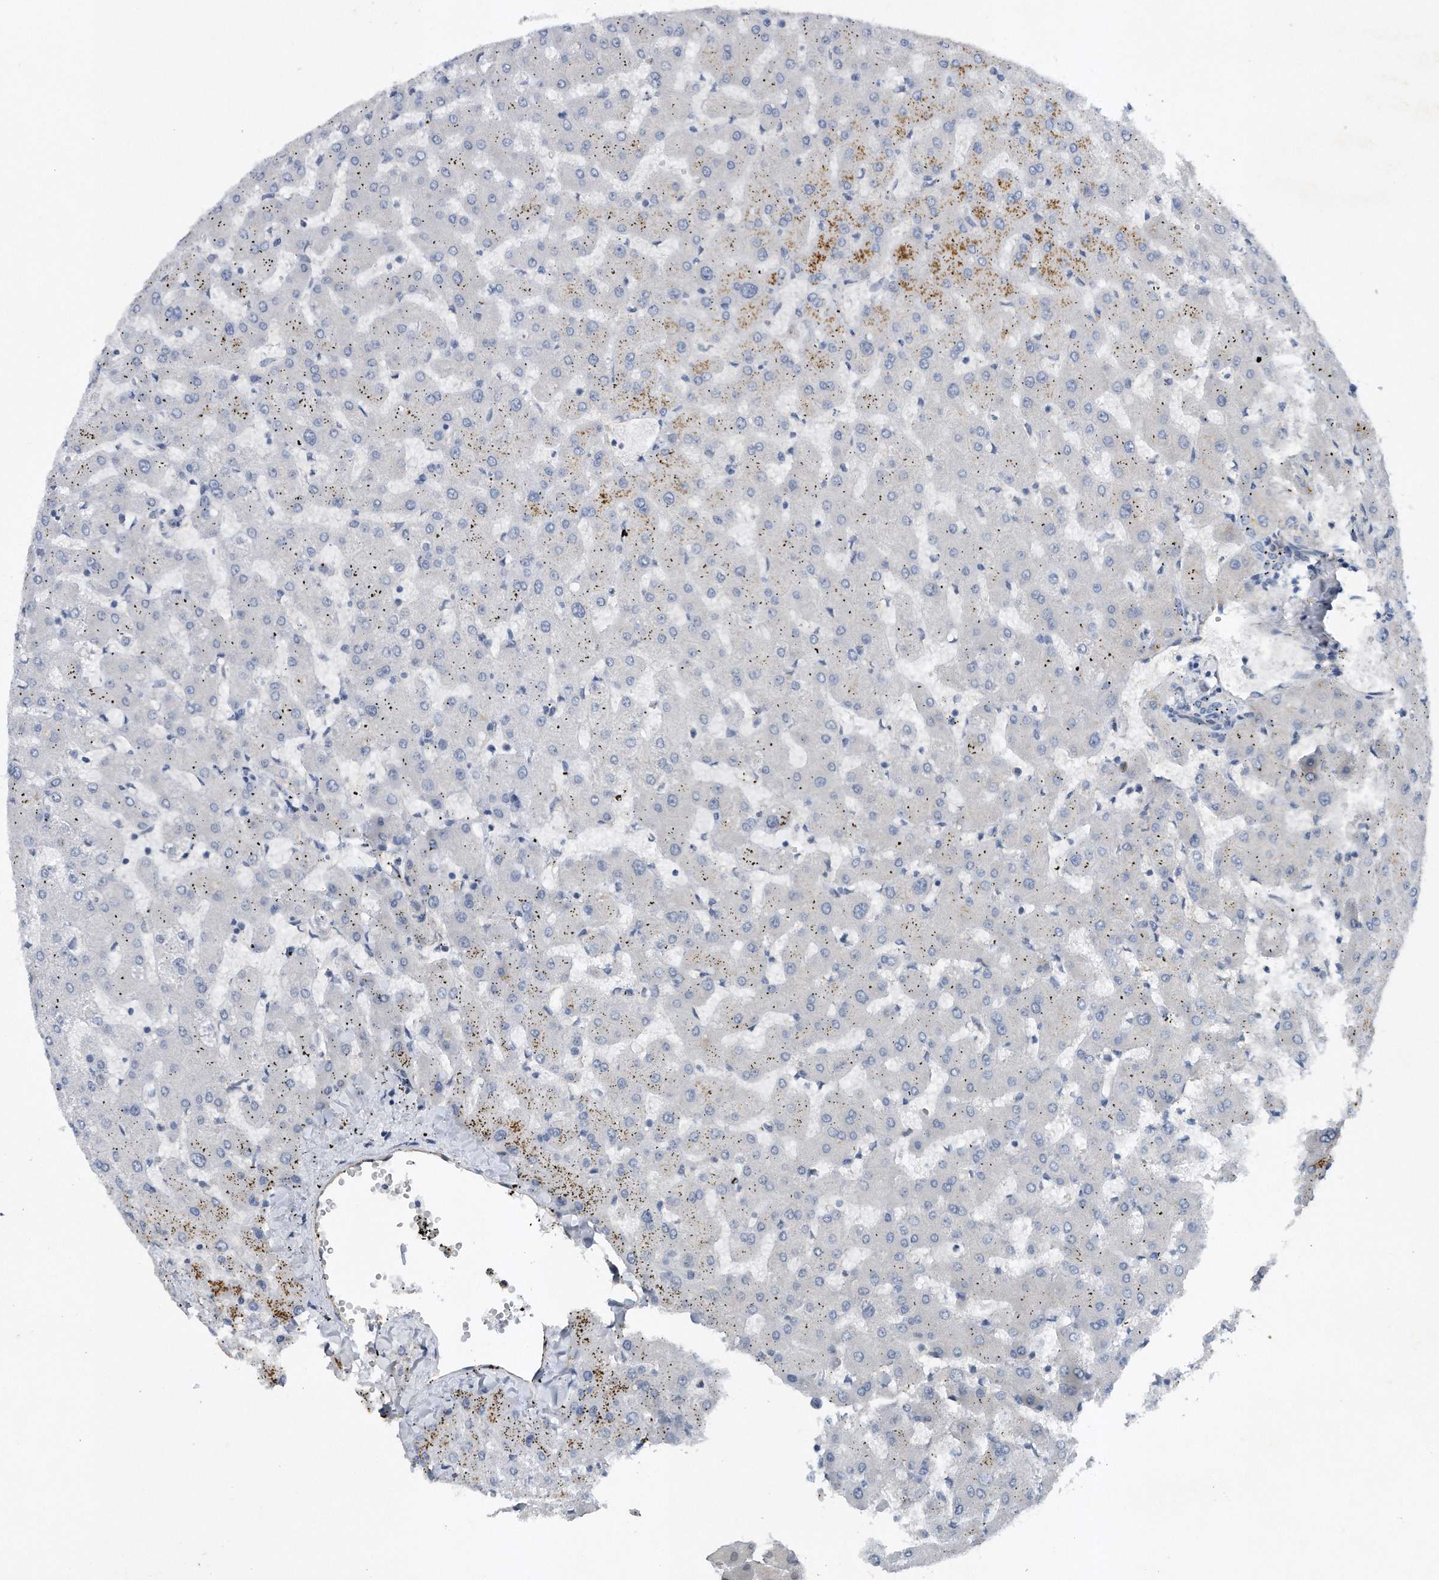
{"staining": {"intensity": "negative", "quantity": "none", "location": "none"}, "tissue": "liver", "cell_type": "Cholangiocytes", "image_type": "normal", "snomed": [{"axis": "morphology", "description": "Normal tissue, NOS"}, {"axis": "topography", "description": "Liver"}], "caption": "Immunohistochemistry micrograph of normal liver: human liver stained with DAB (3,3'-diaminobenzidine) reveals no significant protein expression in cholangiocytes. The staining was performed using DAB (3,3'-diaminobenzidine) to visualize the protein expression in brown, while the nuclei were stained in blue with hematoxylin (Magnification: 20x).", "gene": "TP53INP1", "patient": {"sex": "female", "age": 63}}